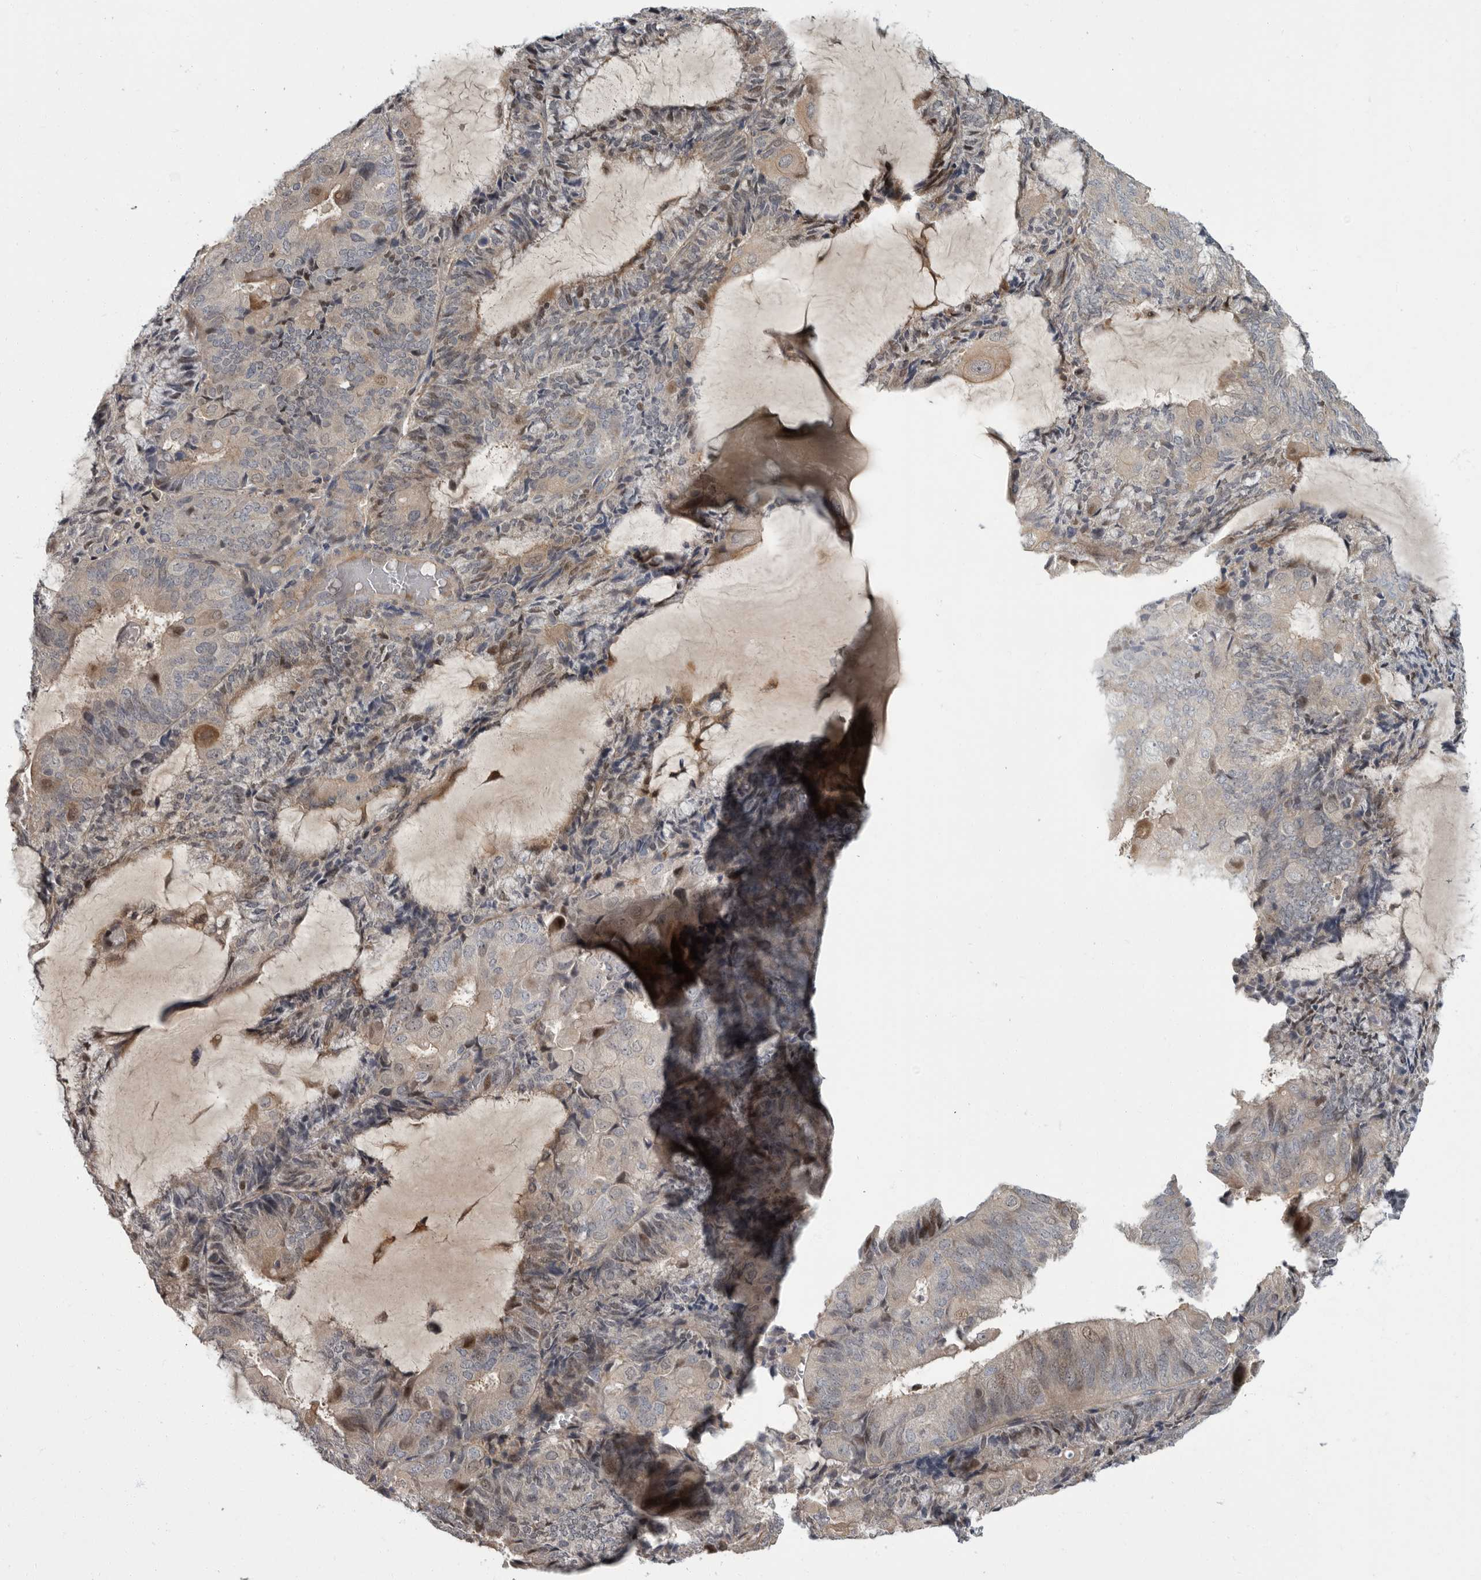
{"staining": {"intensity": "weak", "quantity": "<25%", "location": "cytoplasmic/membranous"}, "tissue": "endometrial cancer", "cell_type": "Tumor cells", "image_type": "cancer", "snomed": [{"axis": "morphology", "description": "Adenocarcinoma, NOS"}, {"axis": "topography", "description": "Endometrium"}], "caption": "Endometrial adenocarcinoma was stained to show a protein in brown. There is no significant positivity in tumor cells. (Stains: DAB (3,3'-diaminobenzidine) immunohistochemistry with hematoxylin counter stain, Microscopy: brightfield microscopy at high magnification).", "gene": "PDE7A", "patient": {"sex": "female", "age": 81}}